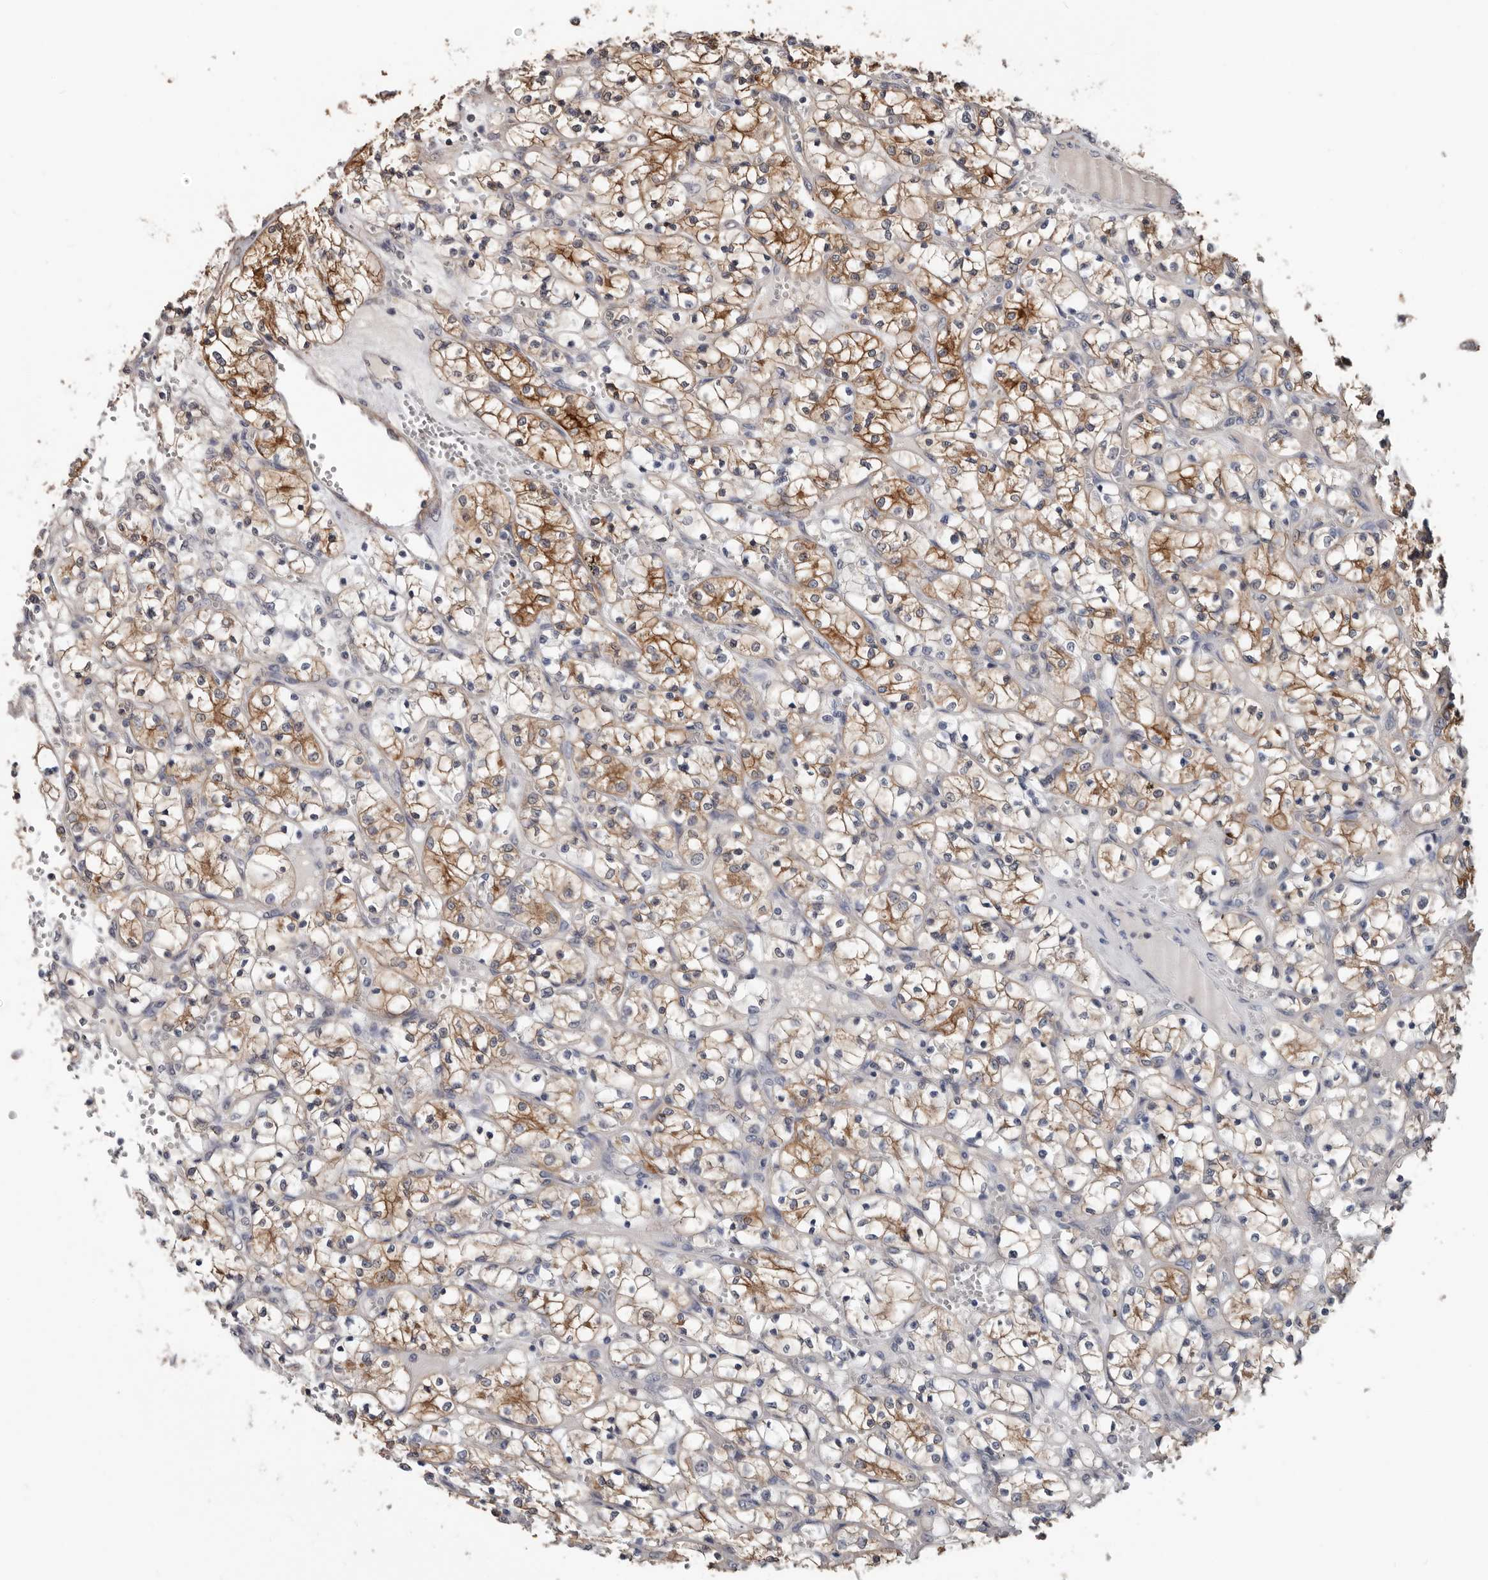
{"staining": {"intensity": "moderate", "quantity": ">75%", "location": "cytoplasmic/membranous"}, "tissue": "renal cancer", "cell_type": "Tumor cells", "image_type": "cancer", "snomed": [{"axis": "morphology", "description": "Adenocarcinoma, NOS"}, {"axis": "topography", "description": "Kidney"}], "caption": "Moderate cytoplasmic/membranous protein positivity is identified in about >75% of tumor cells in adenocarcinoma (renal).", "gene": "MRPL18", "patient": {"sex": "female", "age": 69}}